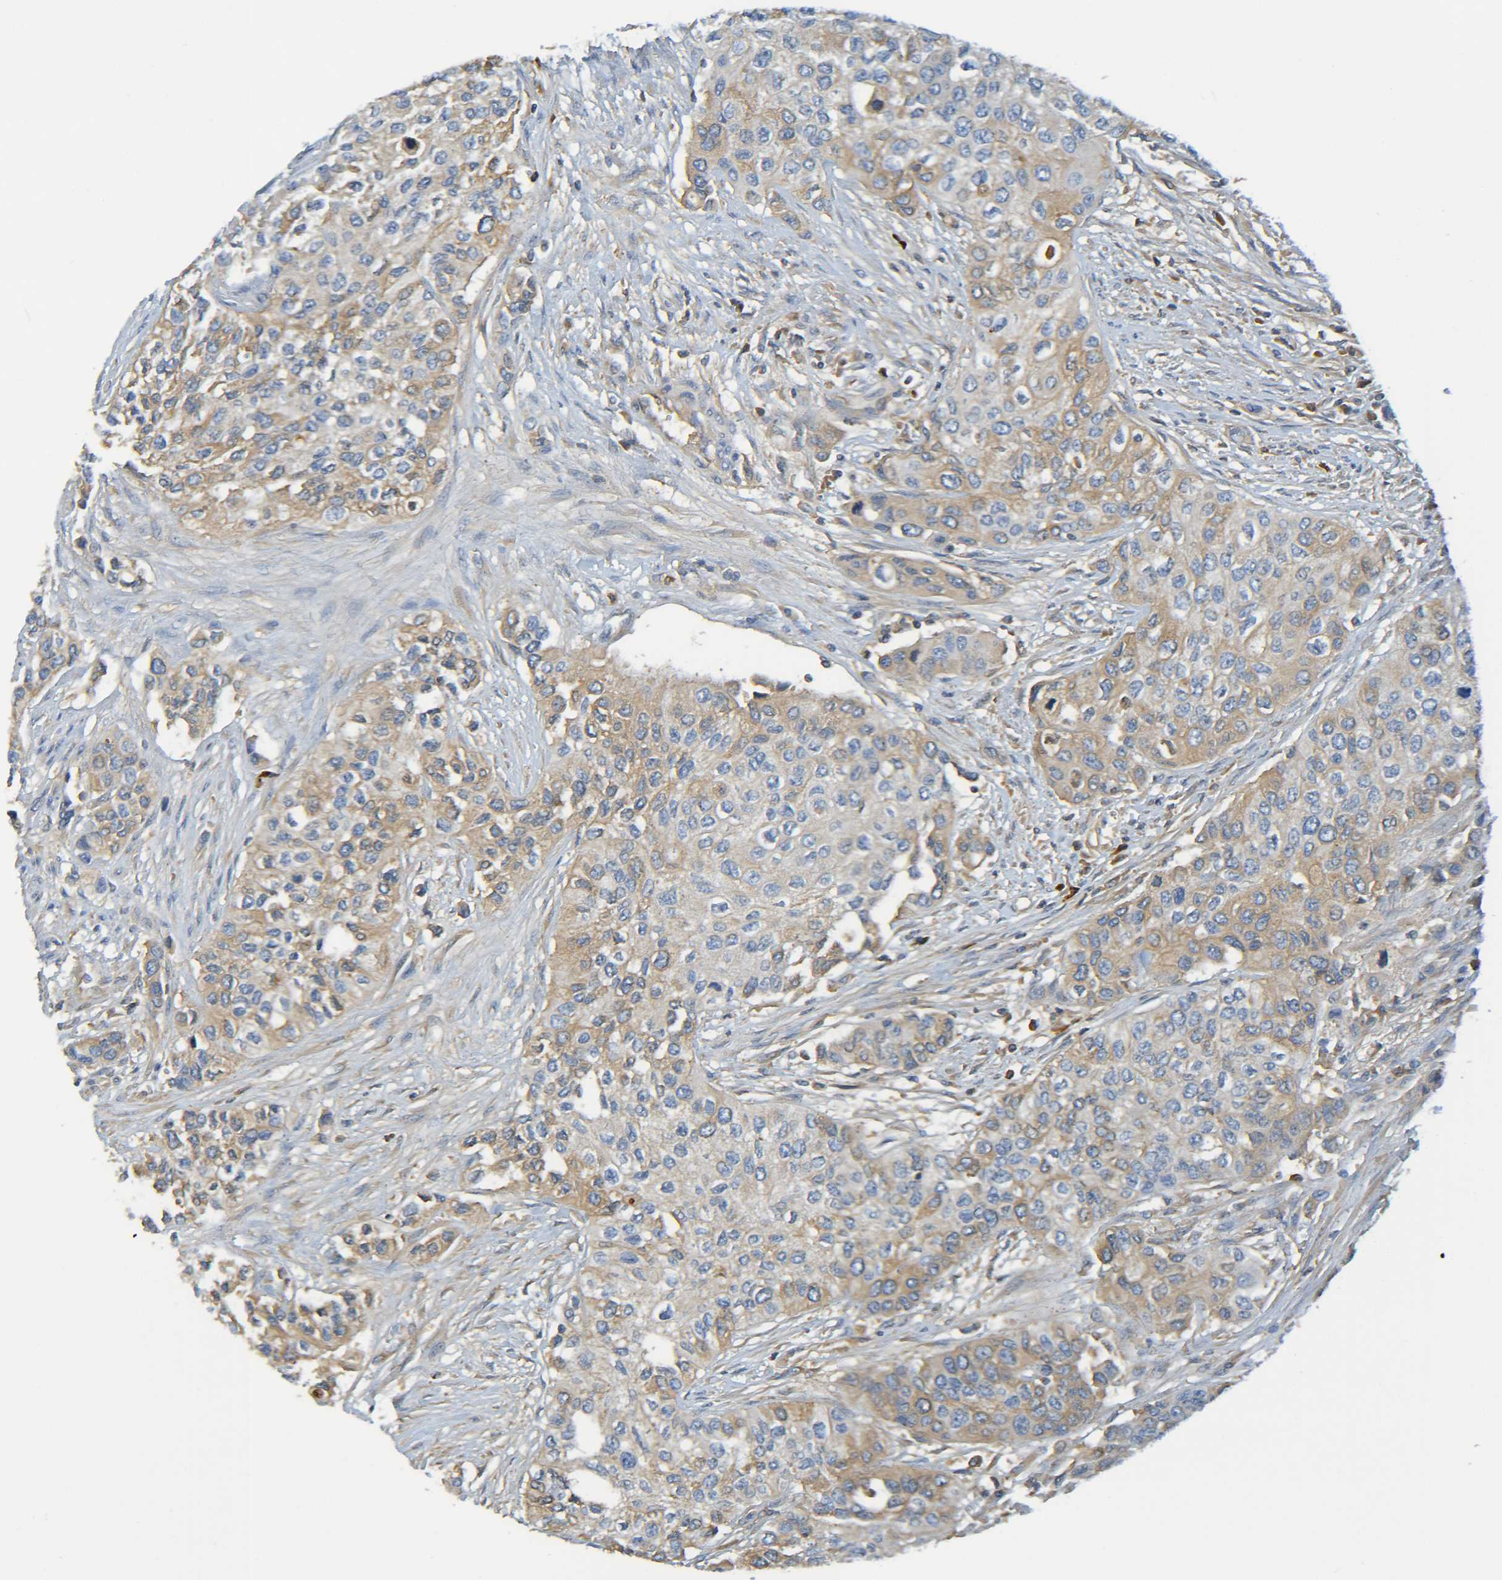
{"staining": {"intensity": "moderate", "quantity": ">75%", "location": "cytoplasmic/membranous"}, "tissue": "urothelial cancer", "cell_type": "Tumor cells", "image_type": "cancer", "snomed": [{"axis": "morphology", "description": "Urothelial carcinoma, High grade"}, {"axis": "topography", "description": "Urinary bladder"}], "caption": "There is medium levels of moderate cytoplasmic/membranous expression in tumor cells of urothelial cancer, as demonstrated by immunohistochemical staining (brown color).", "gene": "C1QA", "patient": {"sex": "female", "age": 56}}